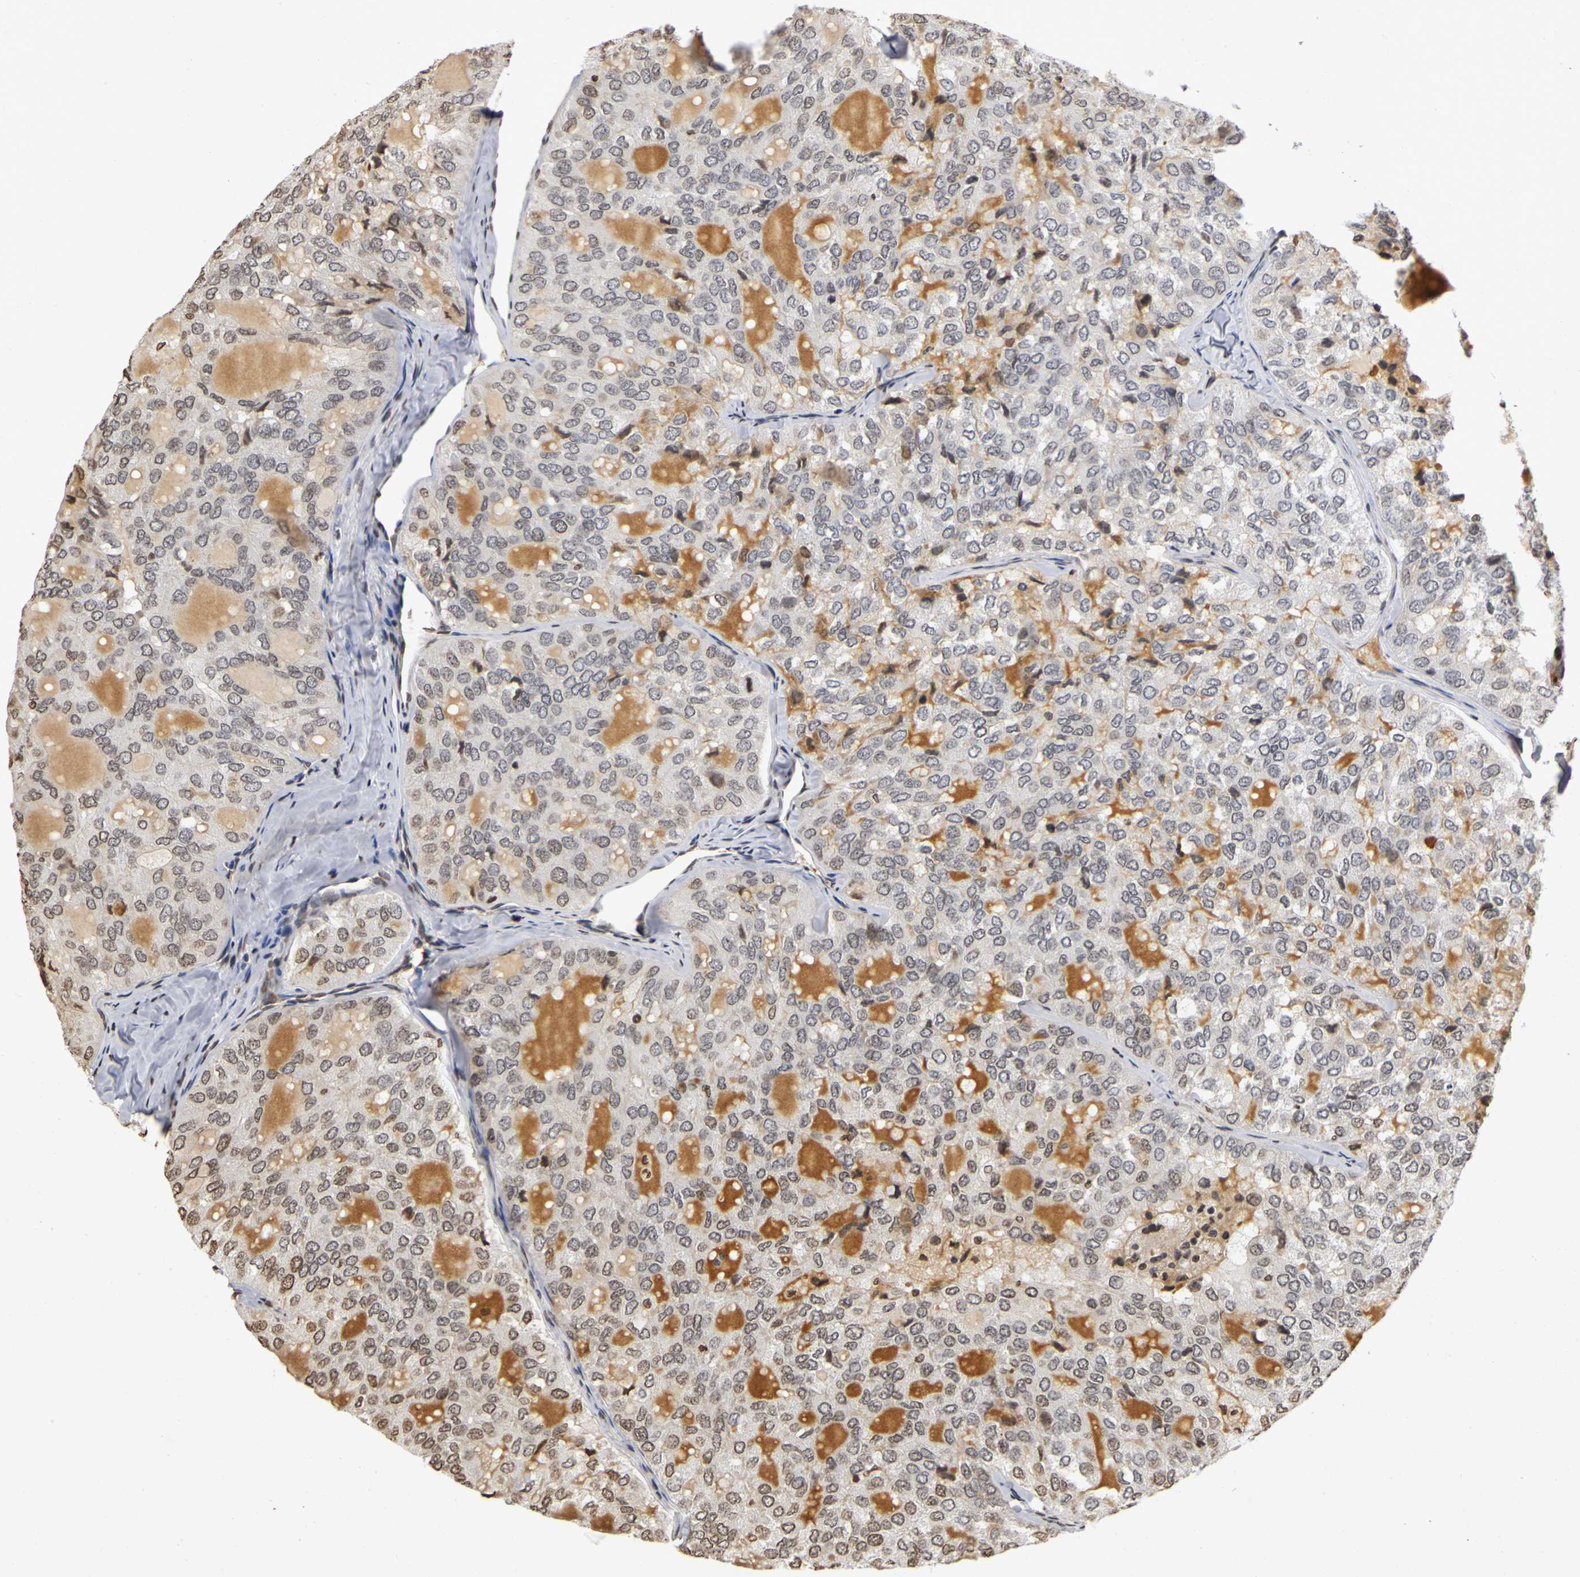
{"staining": {"intensity": "weak", "quantity": "<25%", "location": "nuclear"}, "tissue": "thyroid cancer", "cell_type": "Tumor cells", "image_type": "cancer", "snomed": [{"axis": "morphology", "description": "Follicular adenoma carcinoma, NOS"}, {"axis": "topography", "description": "Thyroid gland"}], "caption": "This is a micrograph of immunohistochemistry staining of thyroid cancer (follicular adenoma carcinoma), which shows no positivity in tumor cells. (Stains: DAB (3,3'-diaminobenzidine) IHC with hematoxylin counter stain, Microscopy: brightfield microscopy at high magnification).", "gene": "ERCC2", "patient": {"sex": "male", "age": 75}}